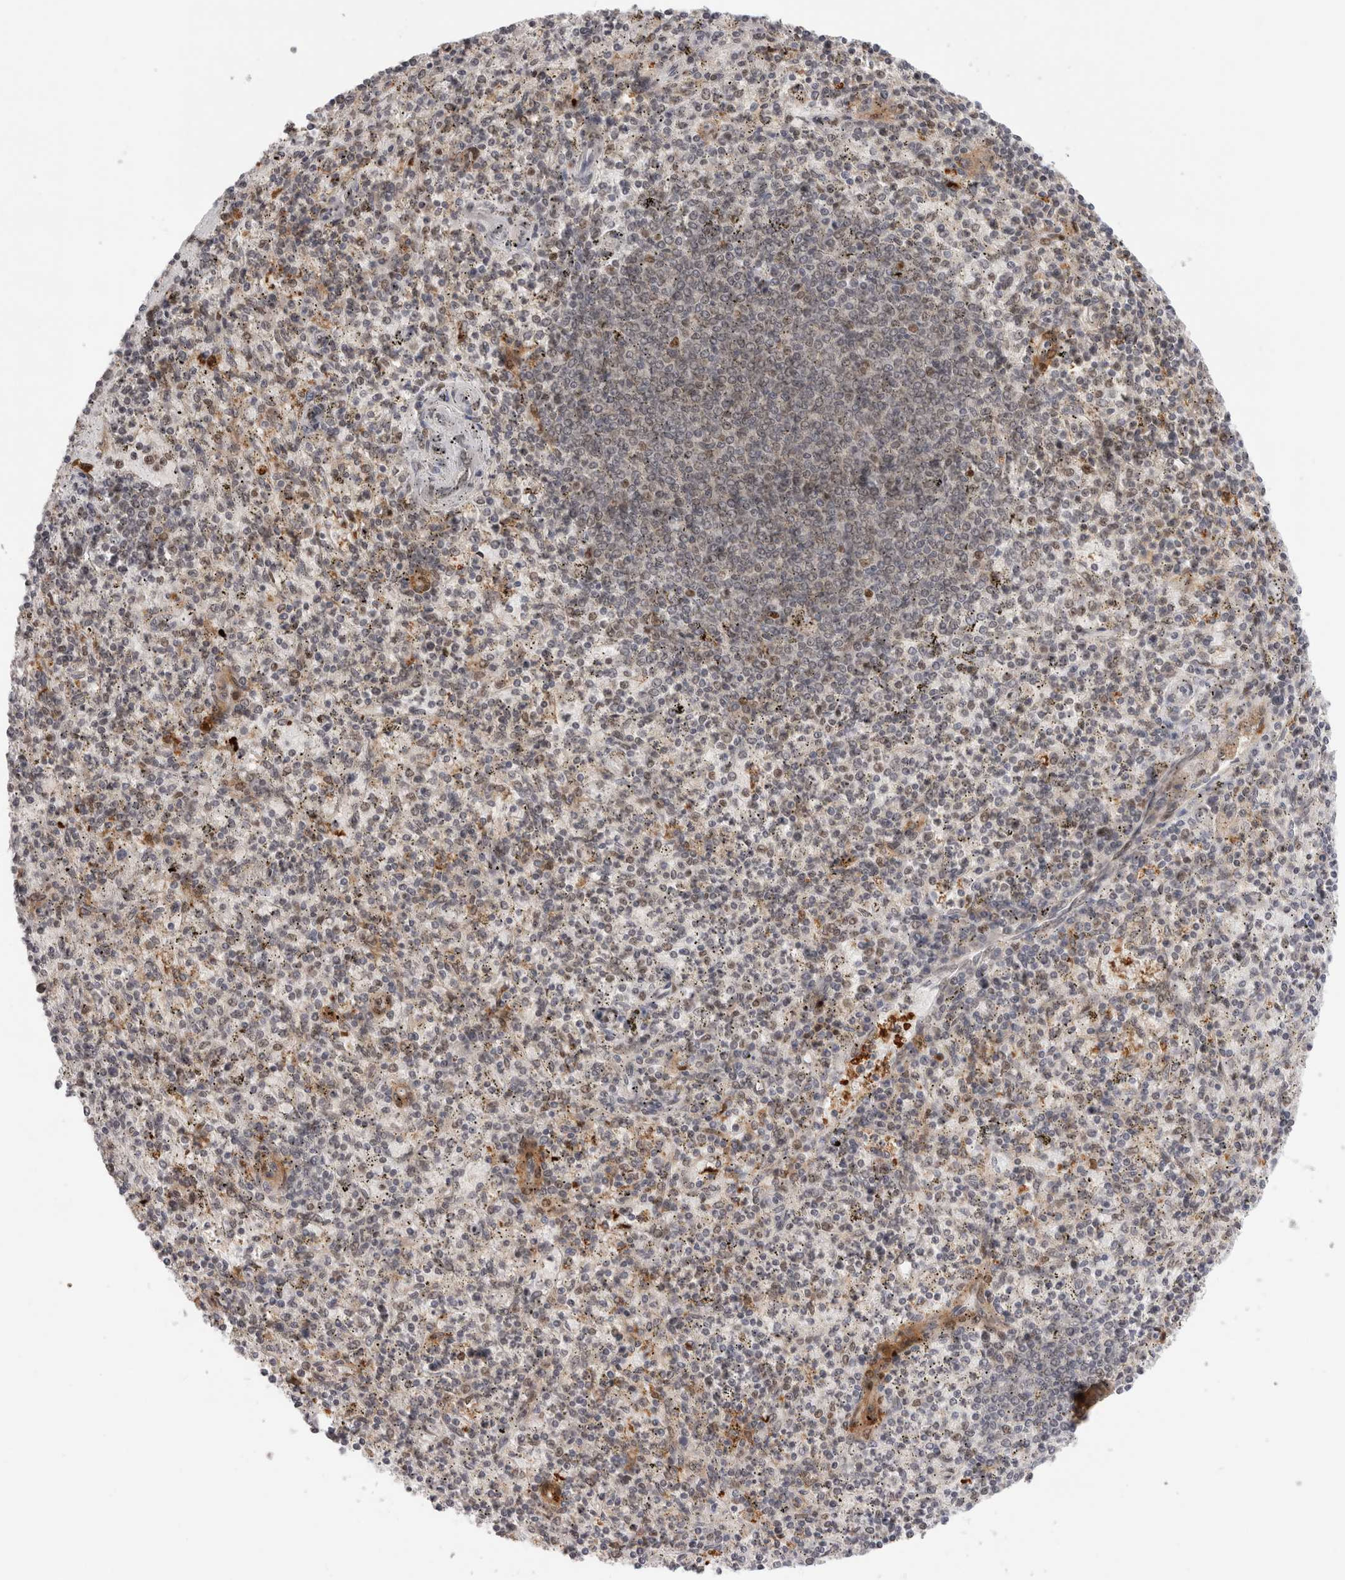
{"staining": {"intensity": "weak", "quantity": "25%-75%", "location": "nuclear"}, "tissue": "spleen", "cell_type": "Cells in red pulp", "image_type": "normal", "snomed": [{"axis": "morphology", "description": "Normal tissue, NOS"}, {"axis": "topography", "description": "Spleen"}], "caption": "Immunohistochemical staining of unremarkable spleen displays weak nuclear protein expression in approximately 25%-75% of cells in red pulp.", "gene": "ZNF521", "patient": {"sex": "male", "age": 72}}